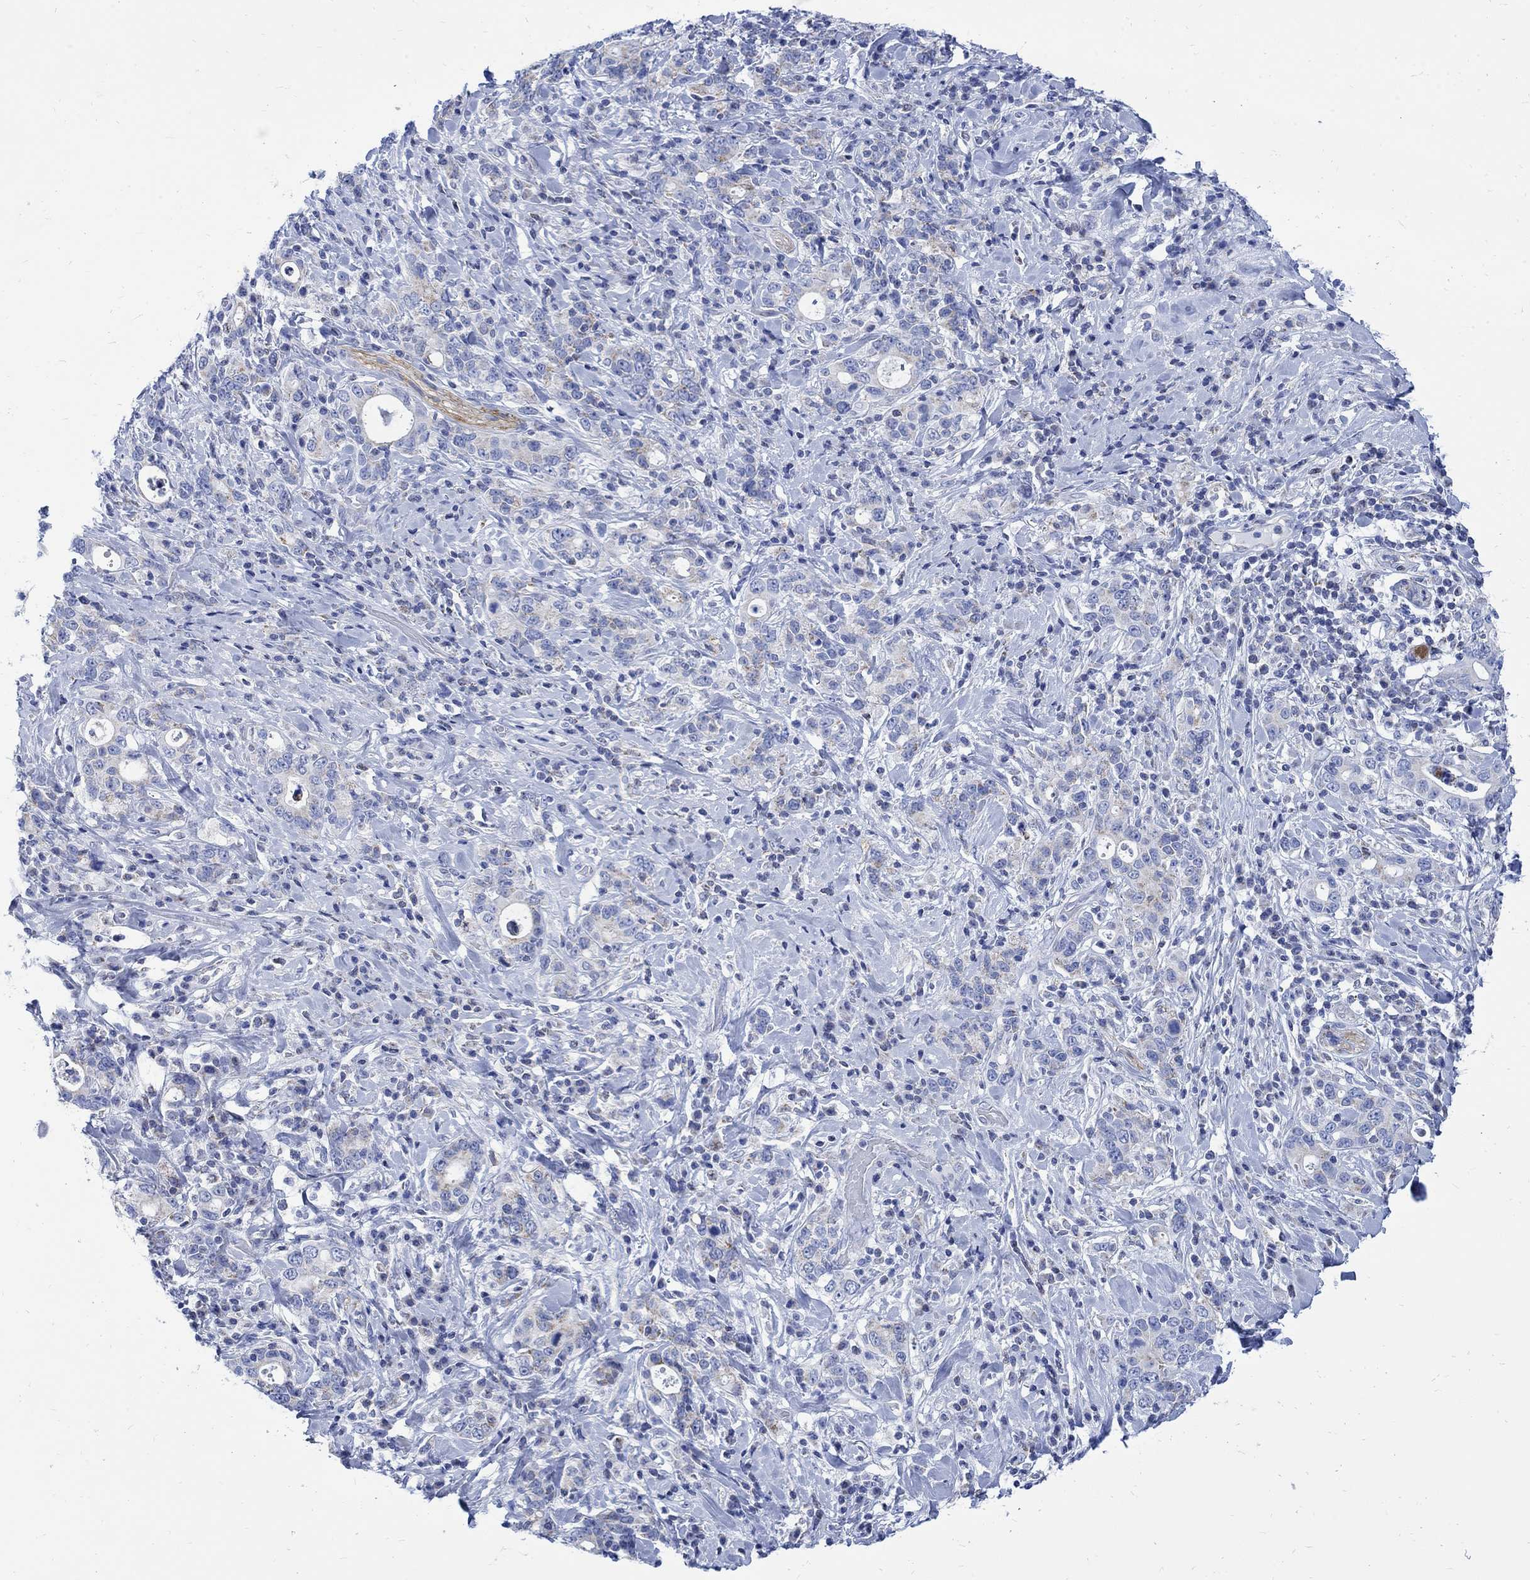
{"staining": {"intensity": "weak", "quantity": "25%-75%", "location": "cytoplasmic/membranous"}, "tissue": "stomach cancer", "cell_type": "Tumor cells", "image_type": "cancer", "snomed": [{"axis": "morphology", "description": "Adenocarcinoma, NOS"}, {"axis": "topography", "description": "Stomach"}], "caption": "Stomach cancer stained with a protein marker shows weak staining in tumor cells.", "gene": "CPLX2", "patient": {"sex": "male", "age": 79}}